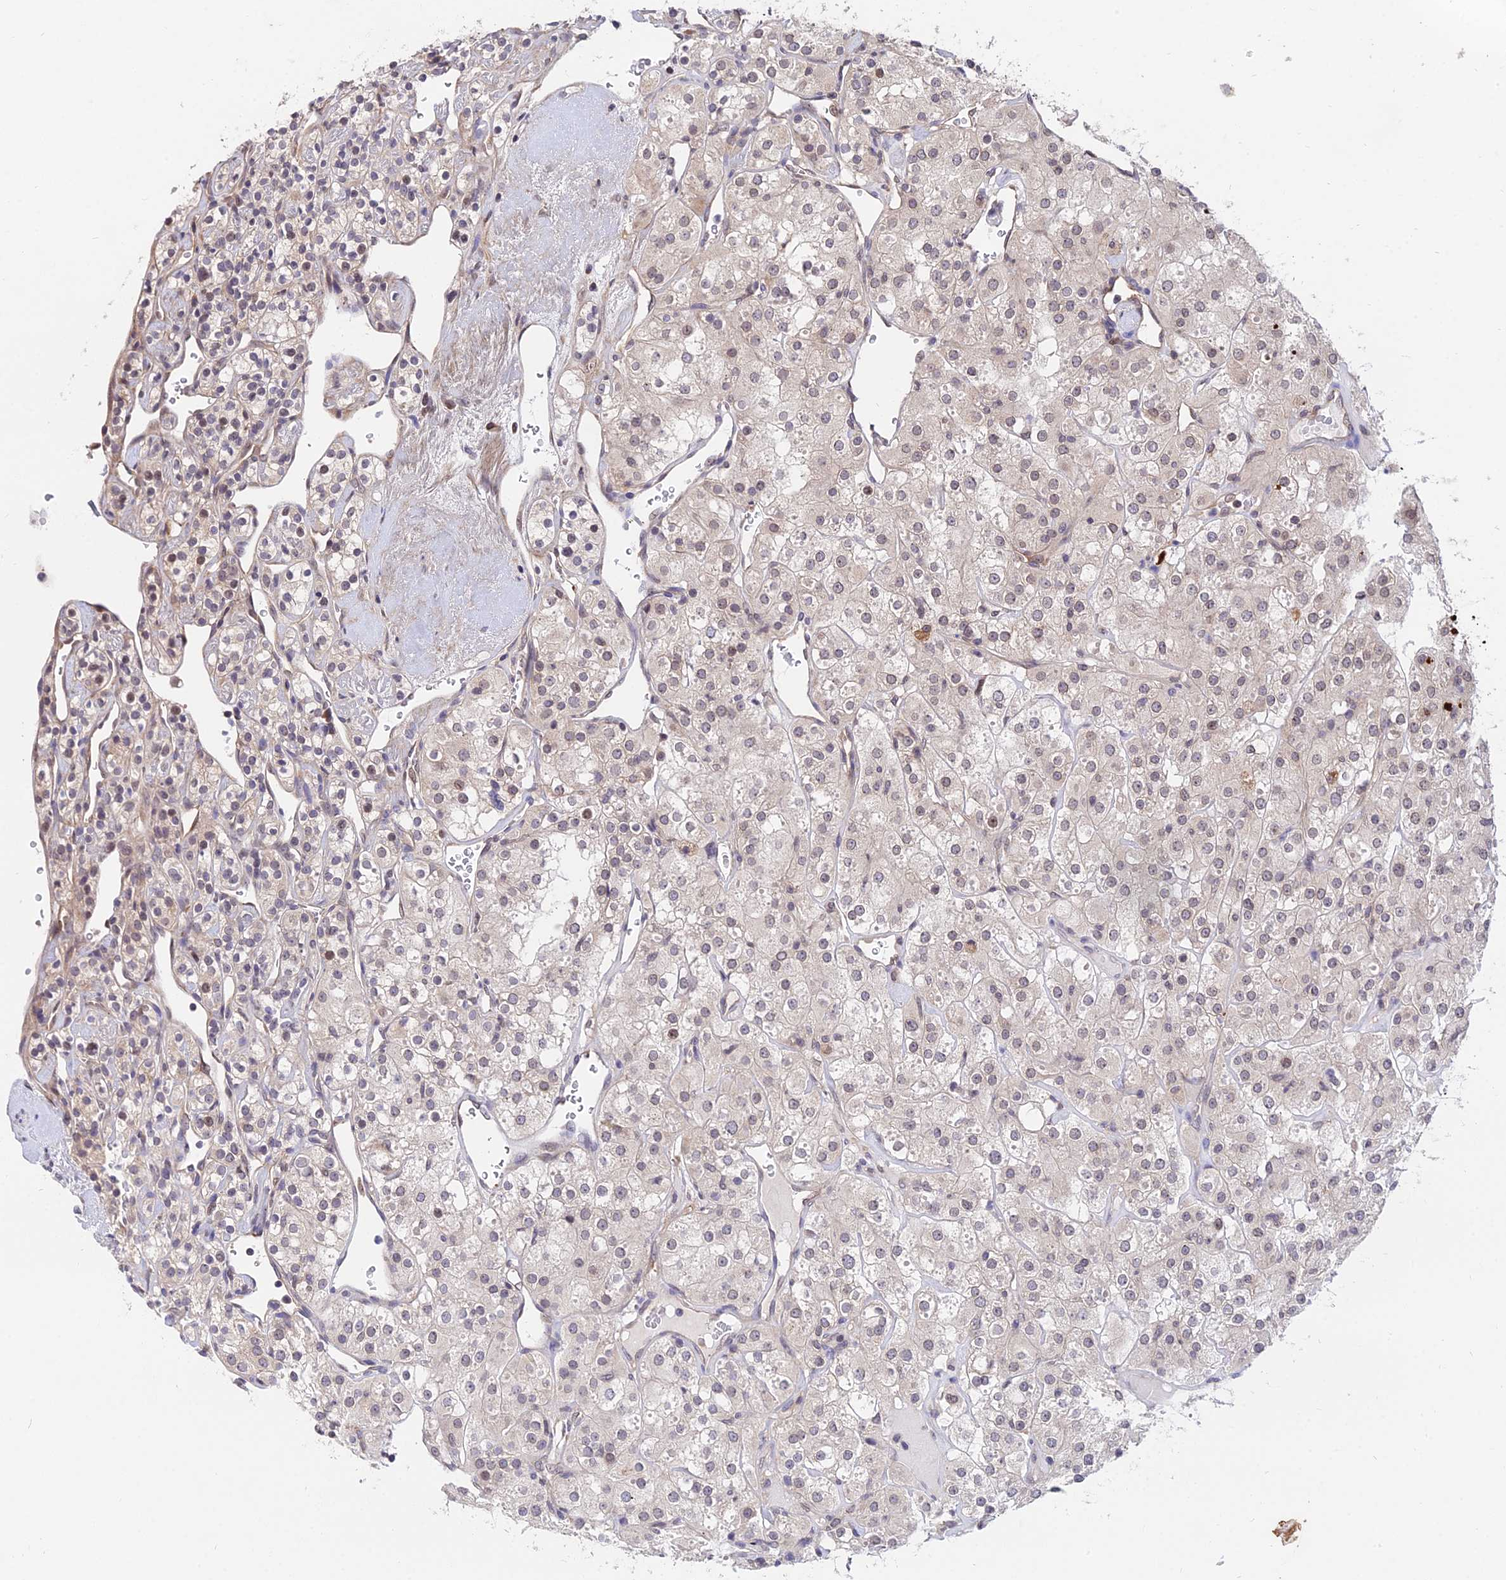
{"staining": {"intensity": "weak", "quantity": "<25%", "location": "nuclear"}, "tissue": "renal cancer", "cell_type": "Tumor cells", "image_type": "cancer", "snomed": [{"axis": "morphology", "description": "Adenocarcinoma, NOS"}, {"axis": "topography", "description": "Kidney"}], "caption": "This histopathology image is of renal cancer stained with IHC to label a protein in brown with the nuclei are counter-stained blue. There is no expression in tumor cells.", "gene": "INPP4A", "patient": {"sex": "male", "age": 77}}